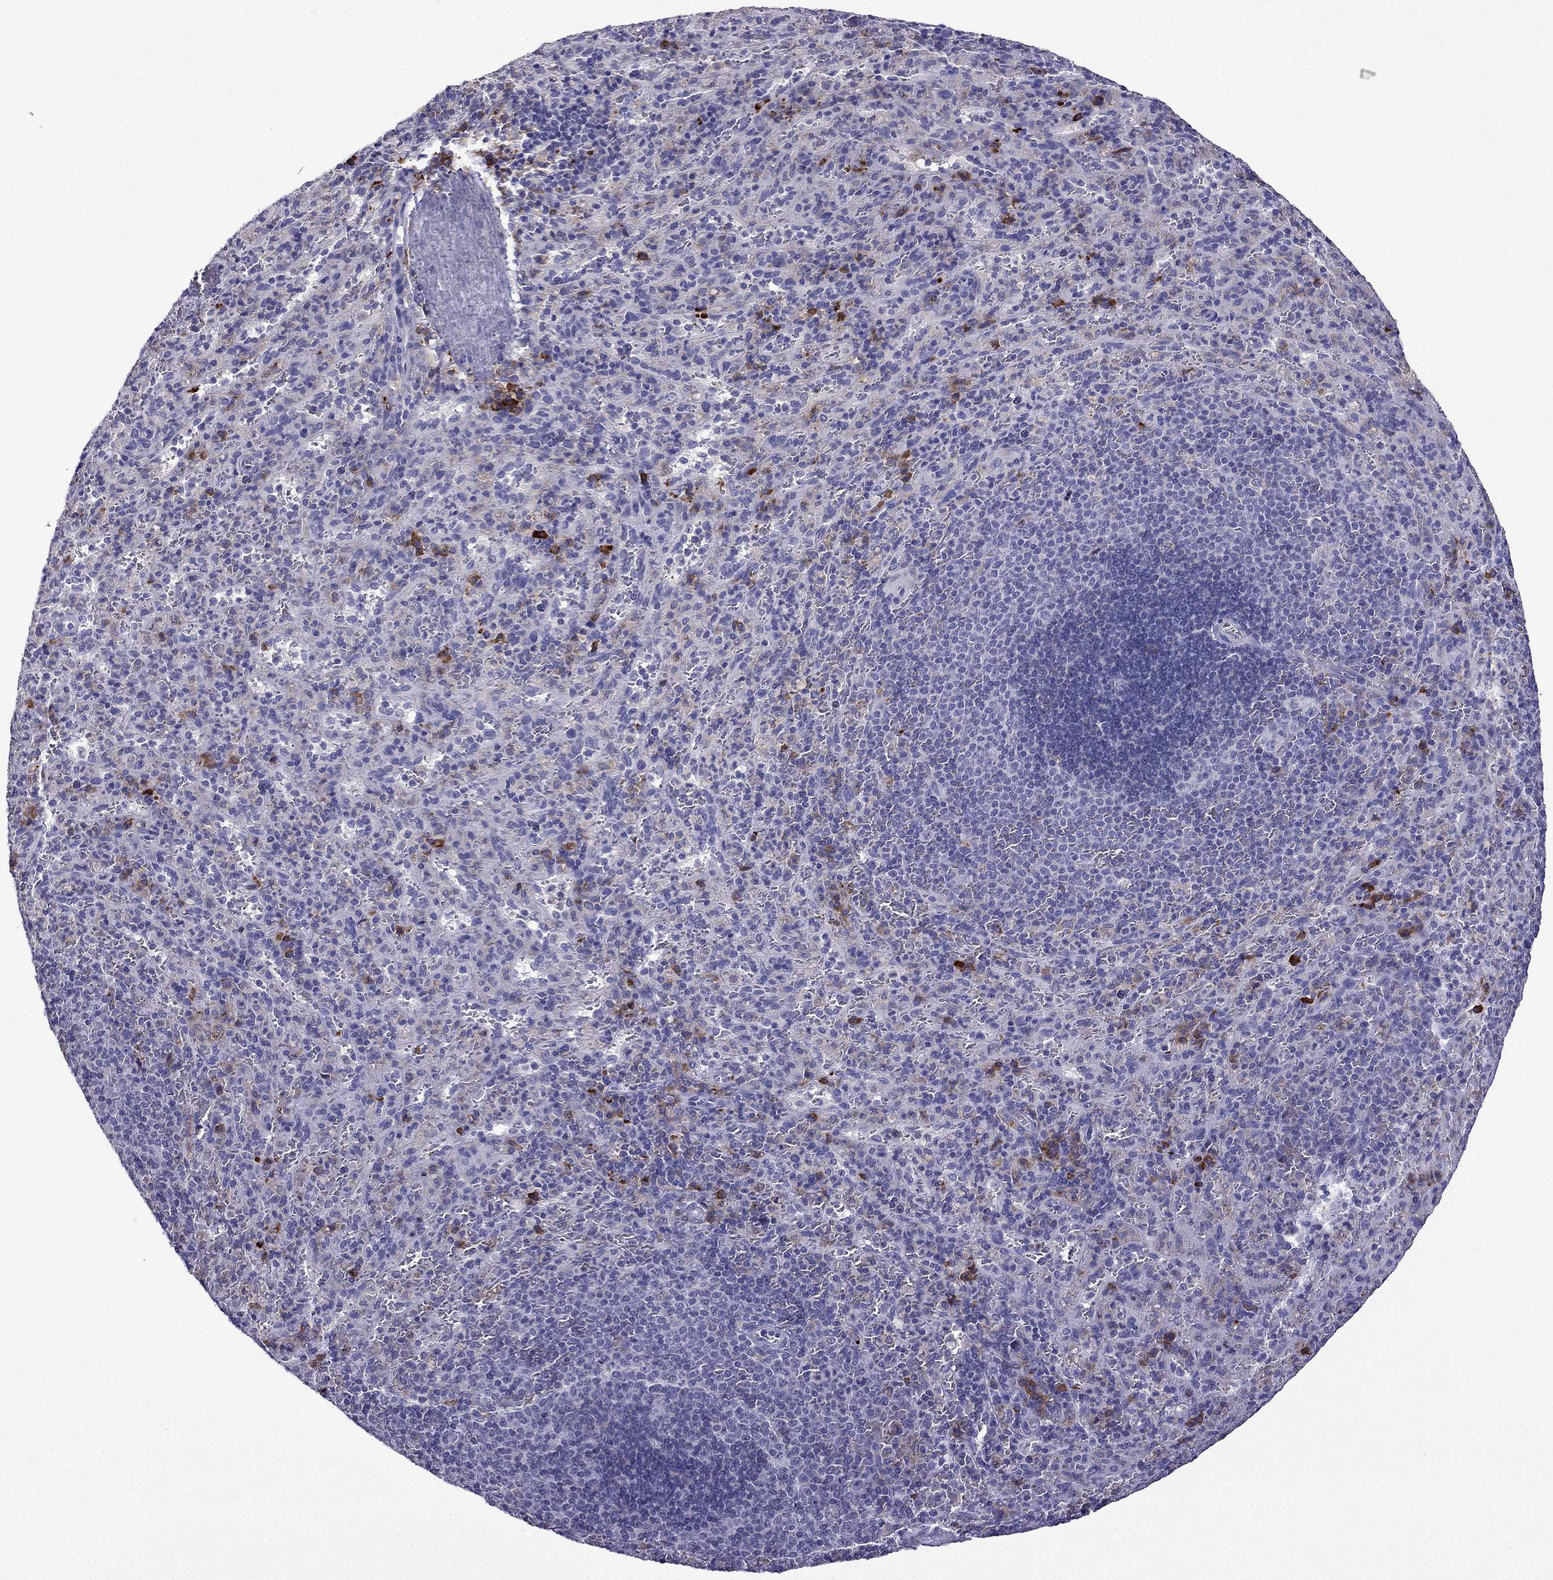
{"staining": {"intensity": "strong", "quantity": "<25%", "location": "cytoplasmic/membranous"}, "tissue": "spleen", "cell_type": "Cells in red pulp", "image_type": "normal", "snomed": [{"axis": "morphology", "description": "Normal tissue, NOS"}, {"axis": "topography", "description": "Spleen"}], "caption": "Spleen stained for a protein shows strong cytoplasmic/membranous positivity in cells in red pulp. The staining was performed using DAB, with brown indicating positive protein expression. Nuclei are stained blue with hematoxylin.", "gene": "TSSK4", "patient": {"sex": "male", "age": 57}}